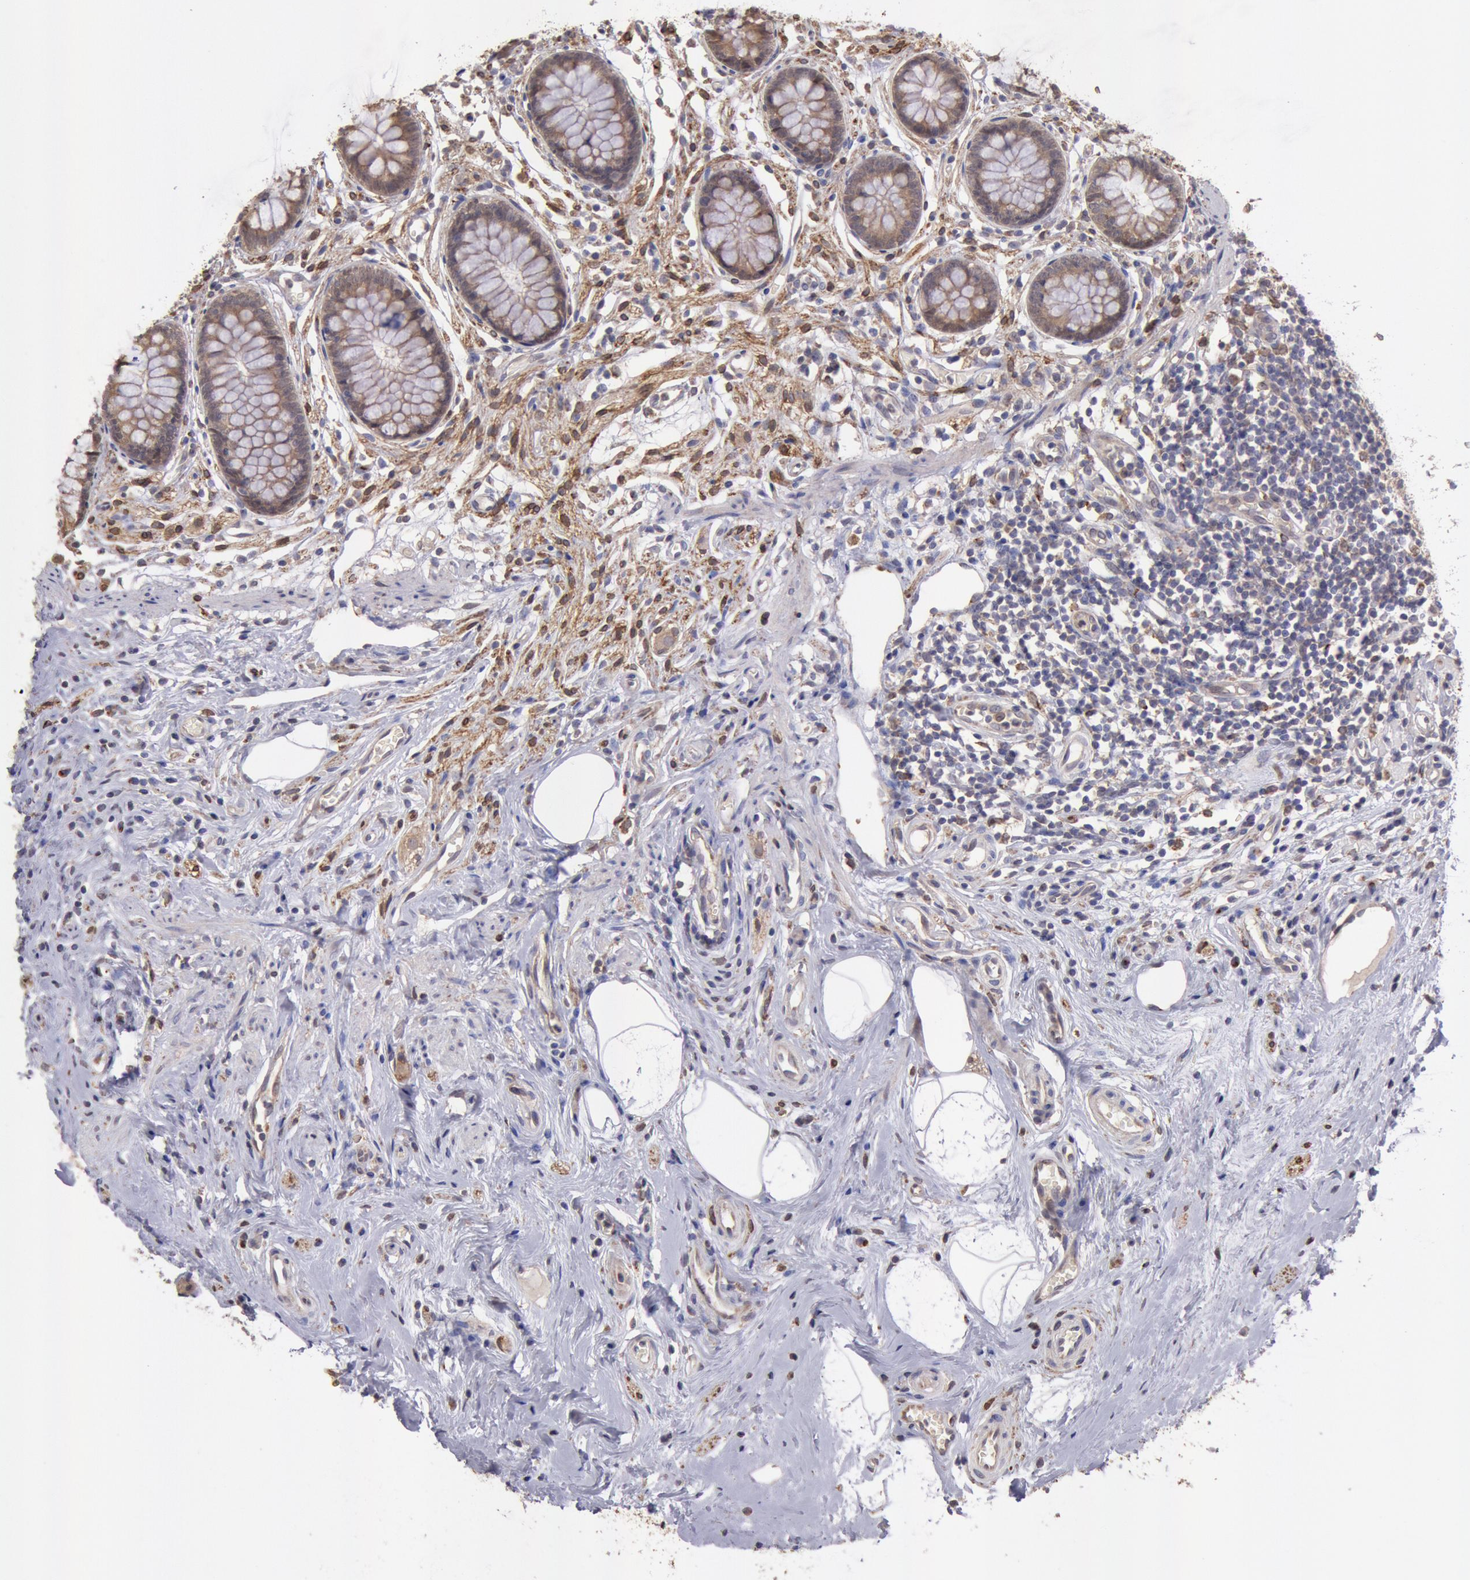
{"staining": {"intensity": "moderate", "quantity": ">75%", "location": "cytoplasmic/membranous,nuclear"}, "tissue": "appendix", "cell_type": "Glandular cells", "image_type": "normal", "snomed": [{"axis": "morphology", "description": "Normal tissue, NOS"}, {"axis": "topography", "description": "Appendix"}], "caption": "Human appendix stained with a brown dye demonstrates moderate cytoplasmic/membranous,nuclear positive expression in approximately >75% of glandular cells.", "gene": "COMT", "patient": {"sex": "male", "age": 38}}